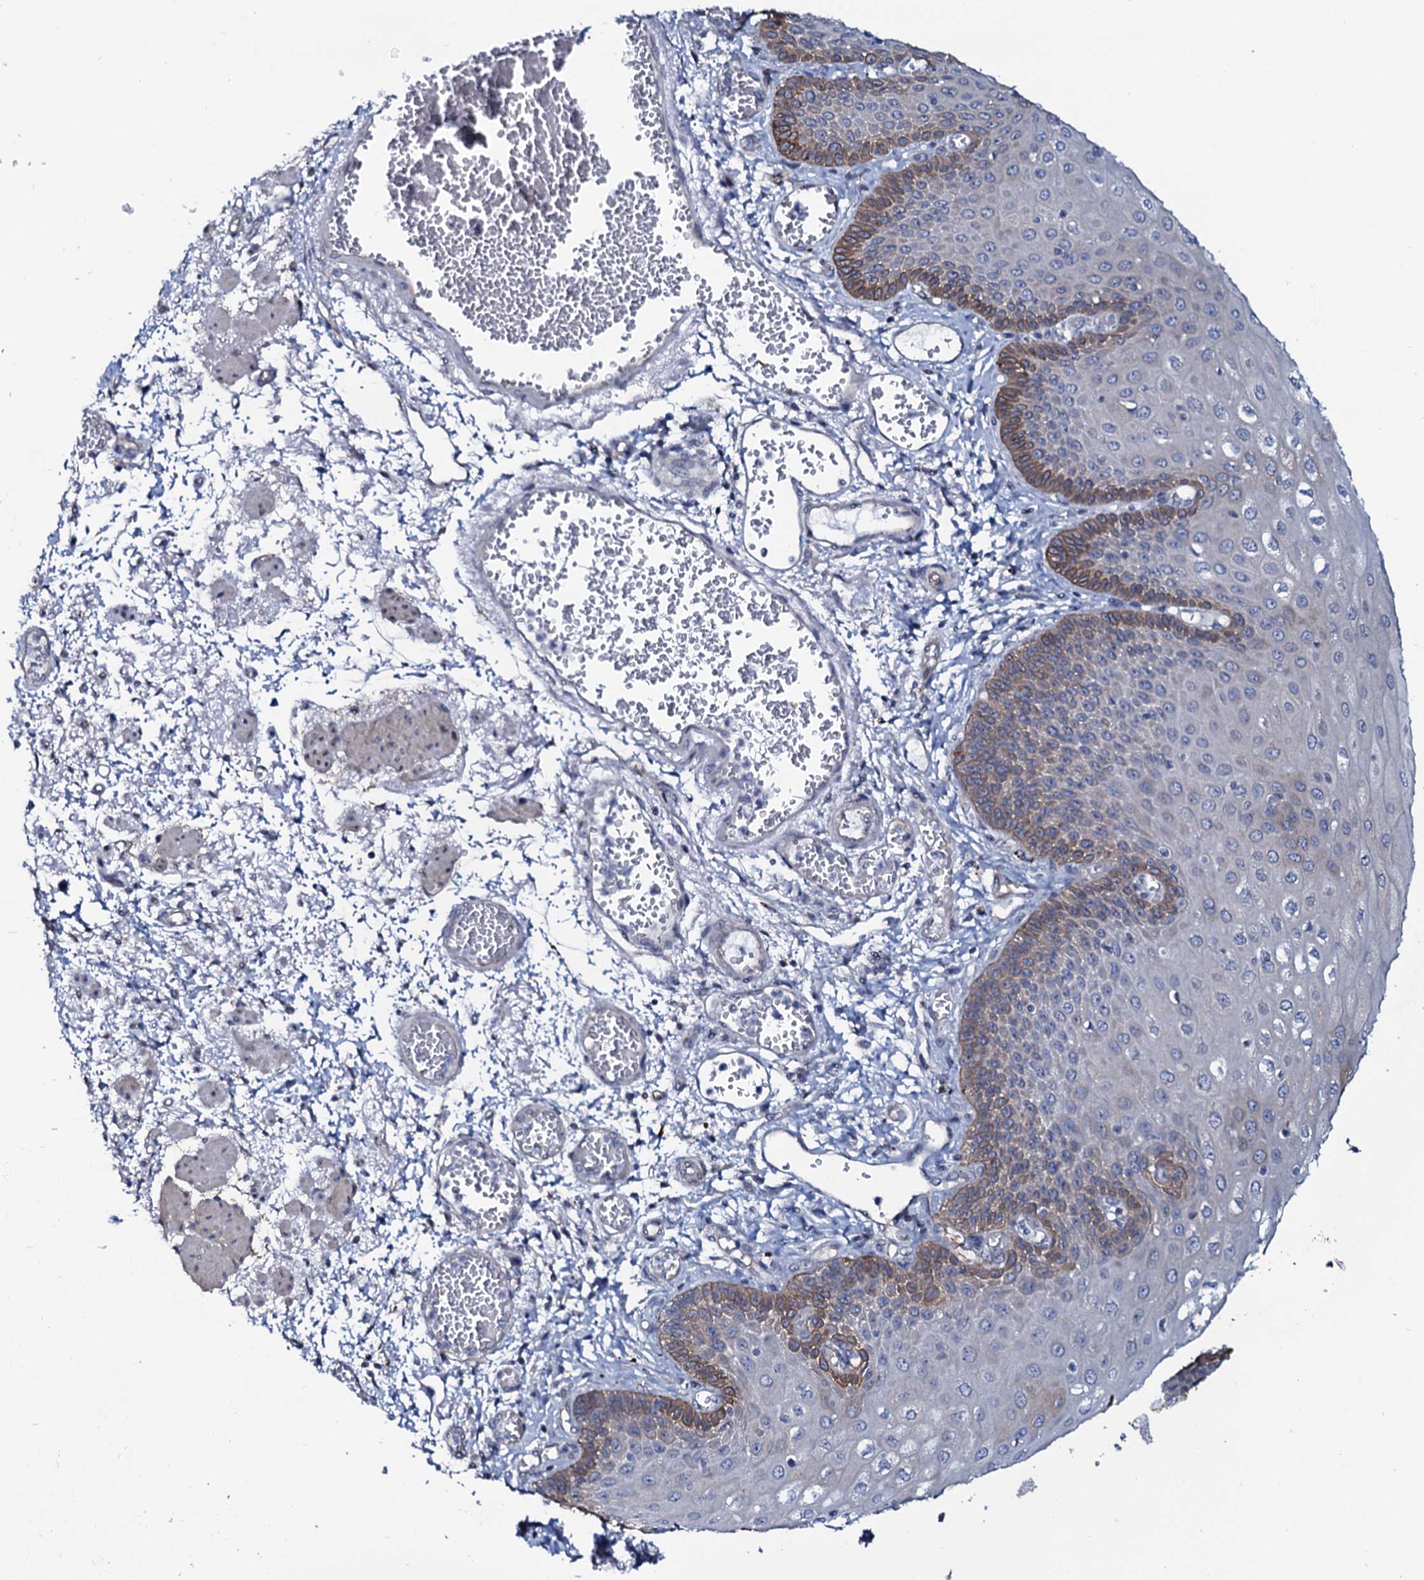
{"staining": {"intensity": "strong", "quantity": "<25%", "location": "cytoplasmic/membranous"}, "tissue": "esophagus", "cell_type": "Squamous epithelial cells", "image_type": "normal", "snomed": [{"axis": "morphology", "description": "Normal tissue, NOS"}, {"axis": "topography", "description": "Esophagus"}], "caption": "Esophagus stained with a brown dye reveals strong cytoplasmic/membranous positive staining in approximately <25% of squamous epithelial cells.", "gene": "C10orf88", "patient": {"sex": "male", "age": 81}}